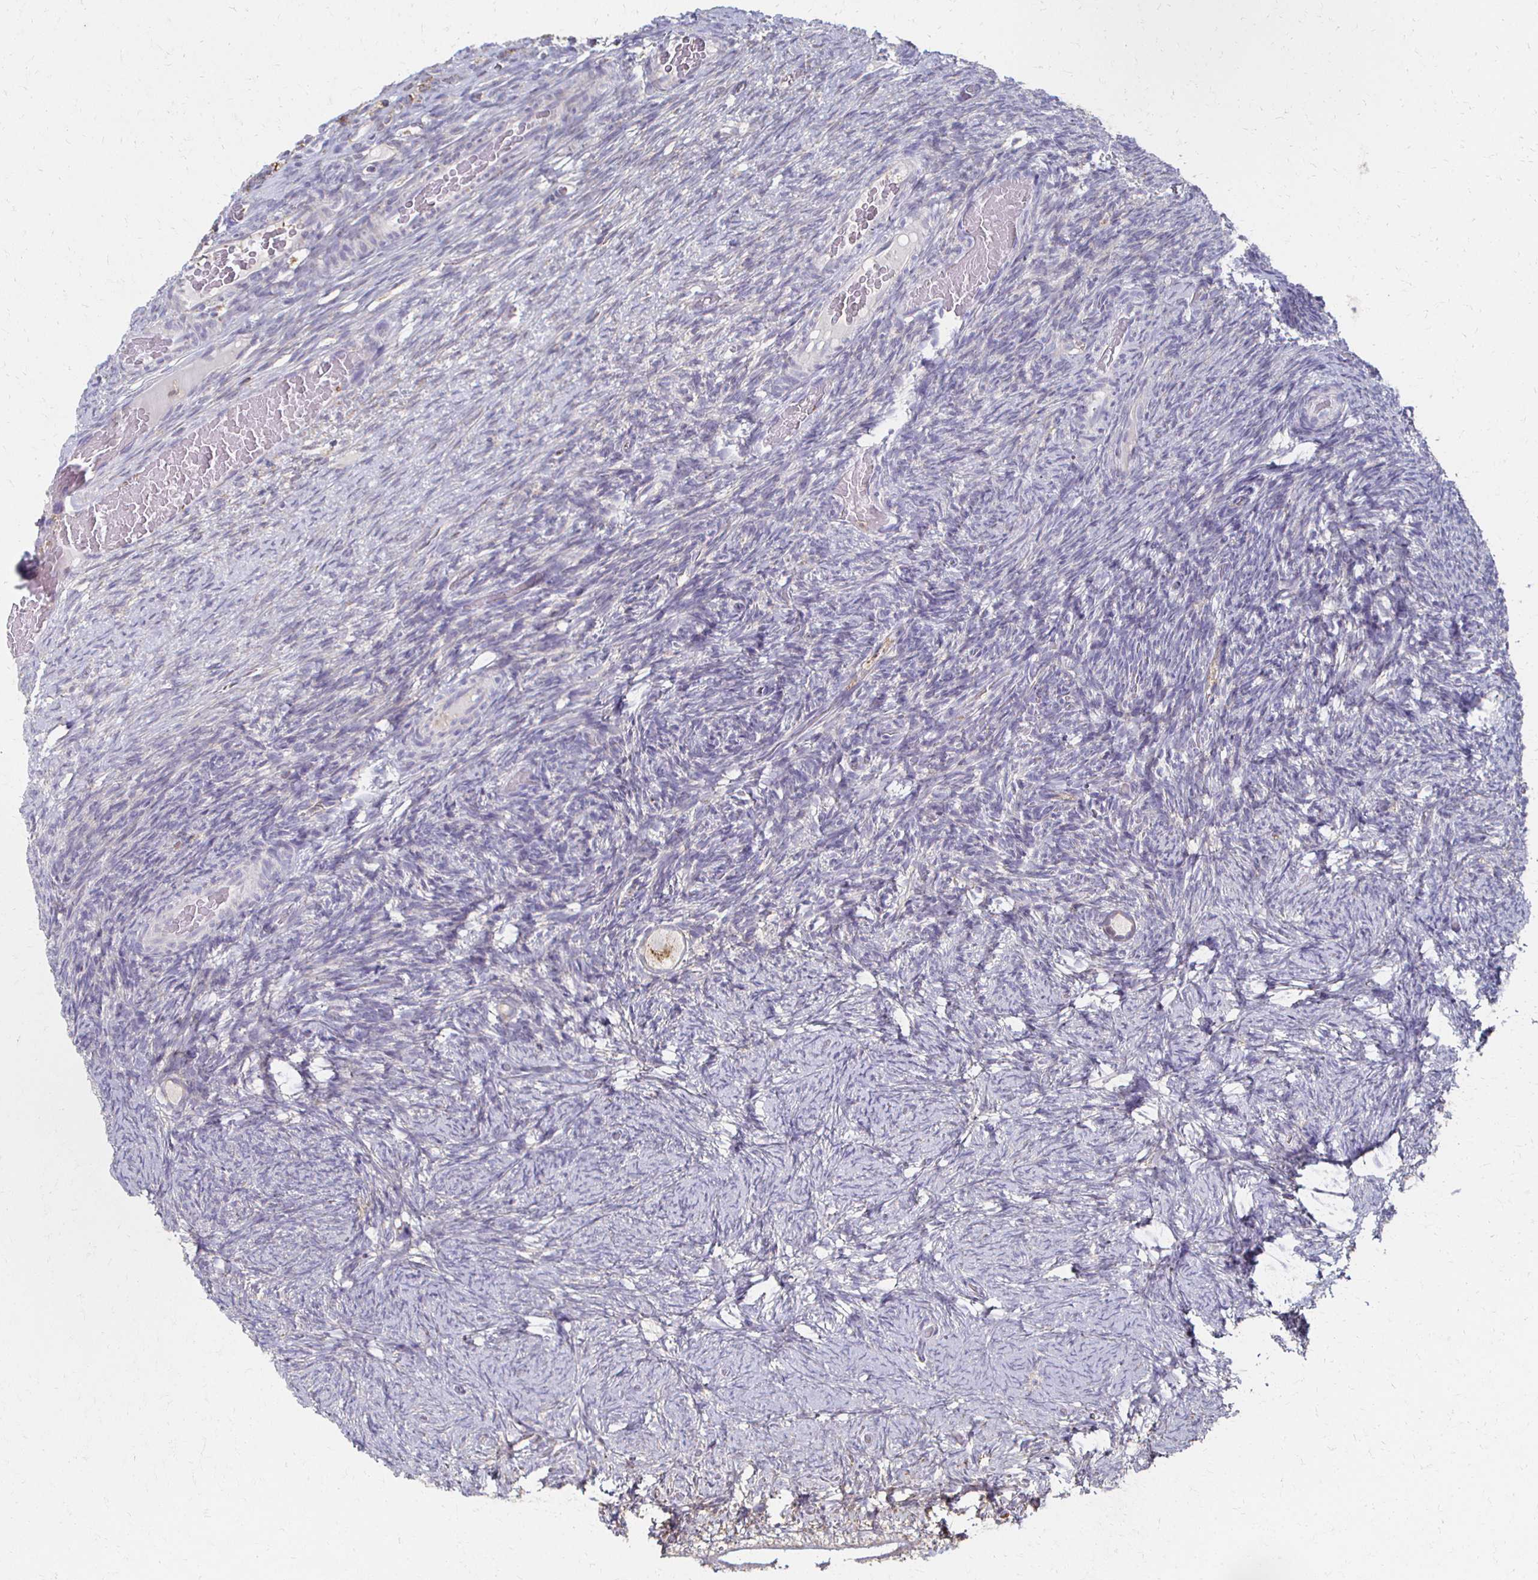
{"staining": {"intensity": "moderate", "quantity": "<25%", "location": "cytoplasmic/membranous"}, "tissue": "ovary", "cell_type": "Follicle cells", "image_type": "normal", "snomed": [{"axis": "morphology", "description": "Normal tissue, NOS"}, {"axis": "topography", "description": "Ovary"}], "caption": "Moderate cytoplasmic/membranous protein staining is present in about <25% of follicle cells in ovary. (brown staining indicates protein expression, while blue staining denotes nuclei).", "gene": "CX3CR1", "patient": {"sex": "female", "age": 34}}